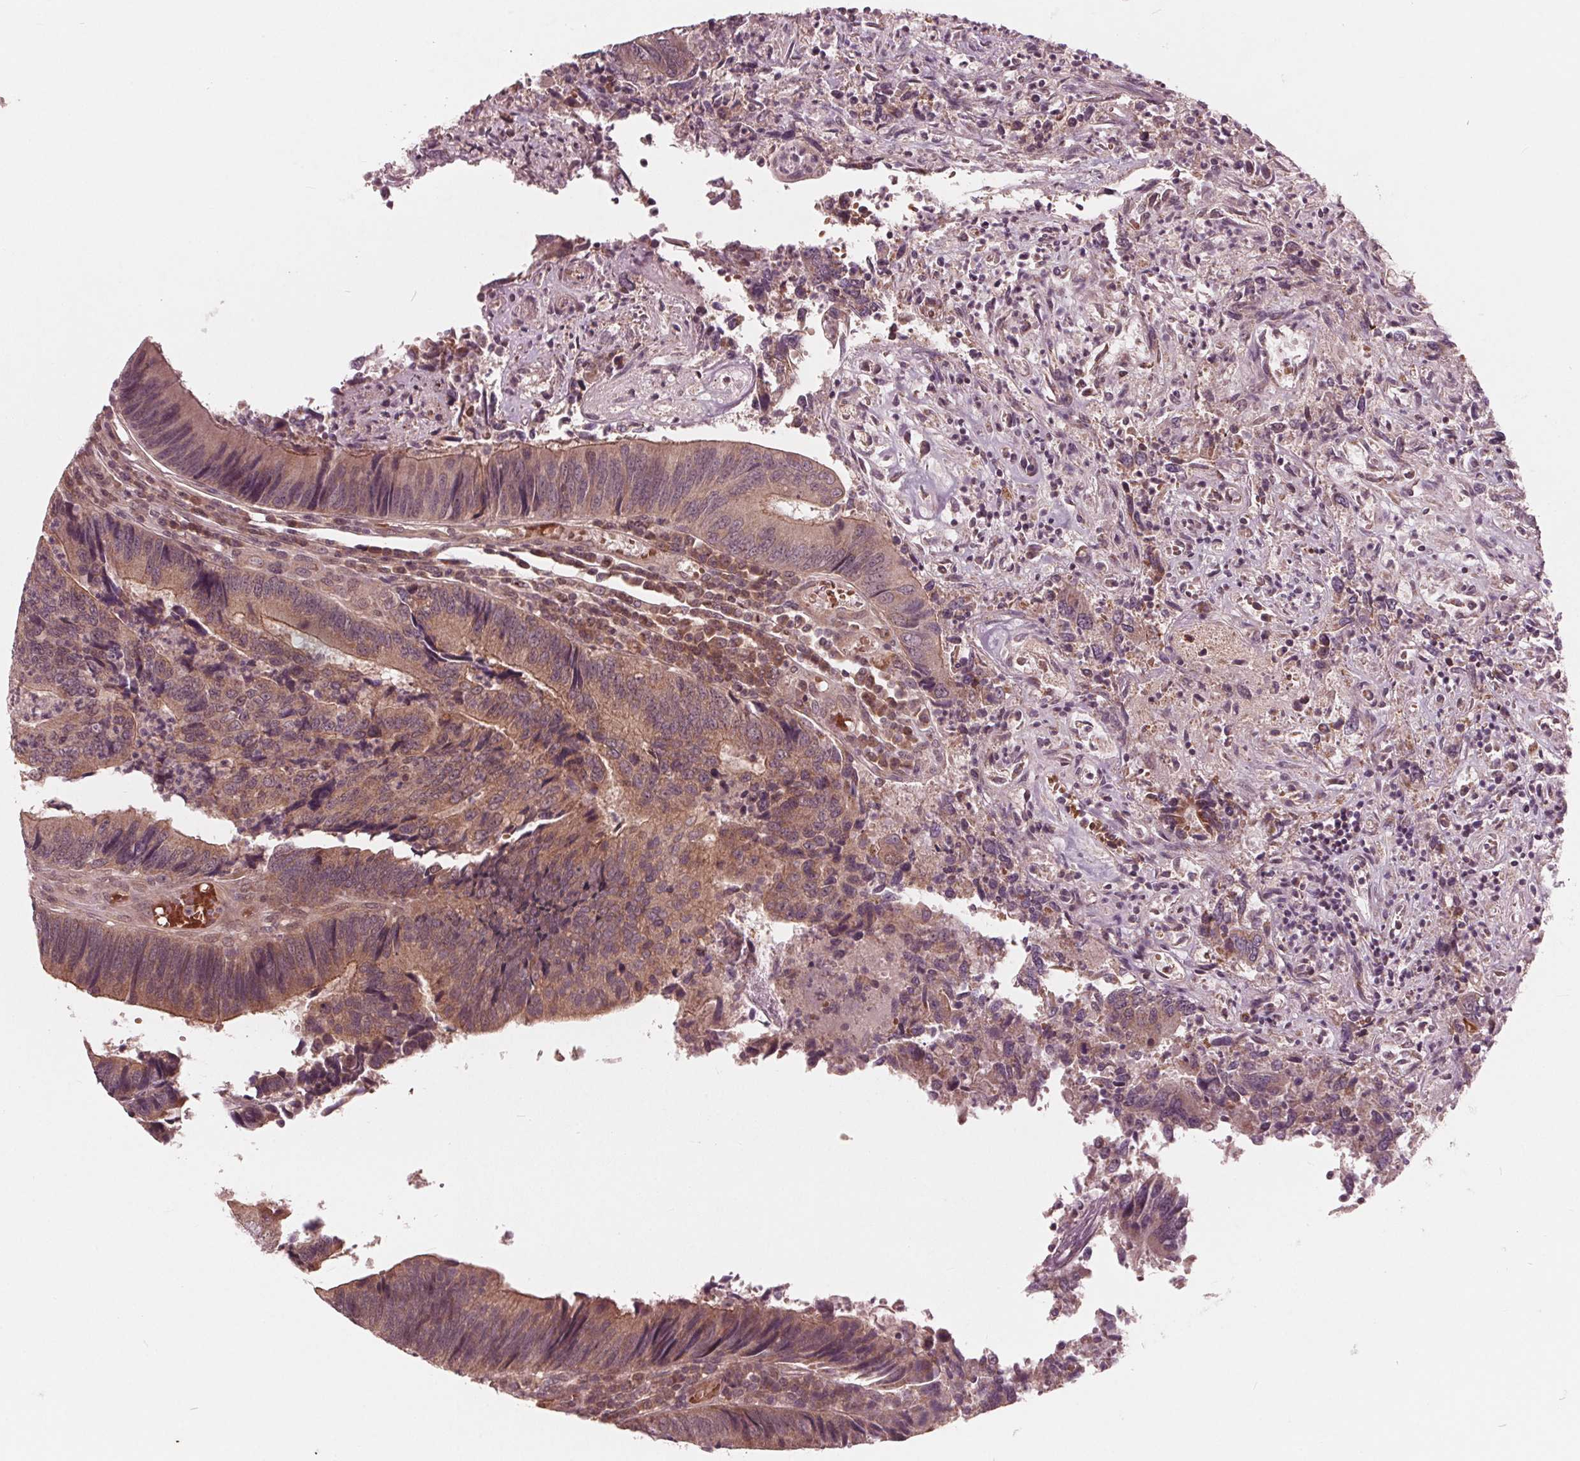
{"staining": {"intensity": "weak", "quantity": ">75%", "location": "cytoplasmic/membranous"}, "tissue": "colorectal cancer", "cell_type": "Tumor cells", "image_type": "cancer", "snomed": [{"axis": "morphology", "description": "Adenocarcinoma, NOS"}, {"axis": "topography", "description": "Colon"}], "caption": "A high-resolution photomicrograph shows IHC staining of colorectal cancer, which demonstrates weak cytoplasmic/membranous positivity in about >75% of tumor cells.", "gene": "UBALD1", "patient": {"sex": "female", "age": 67}}